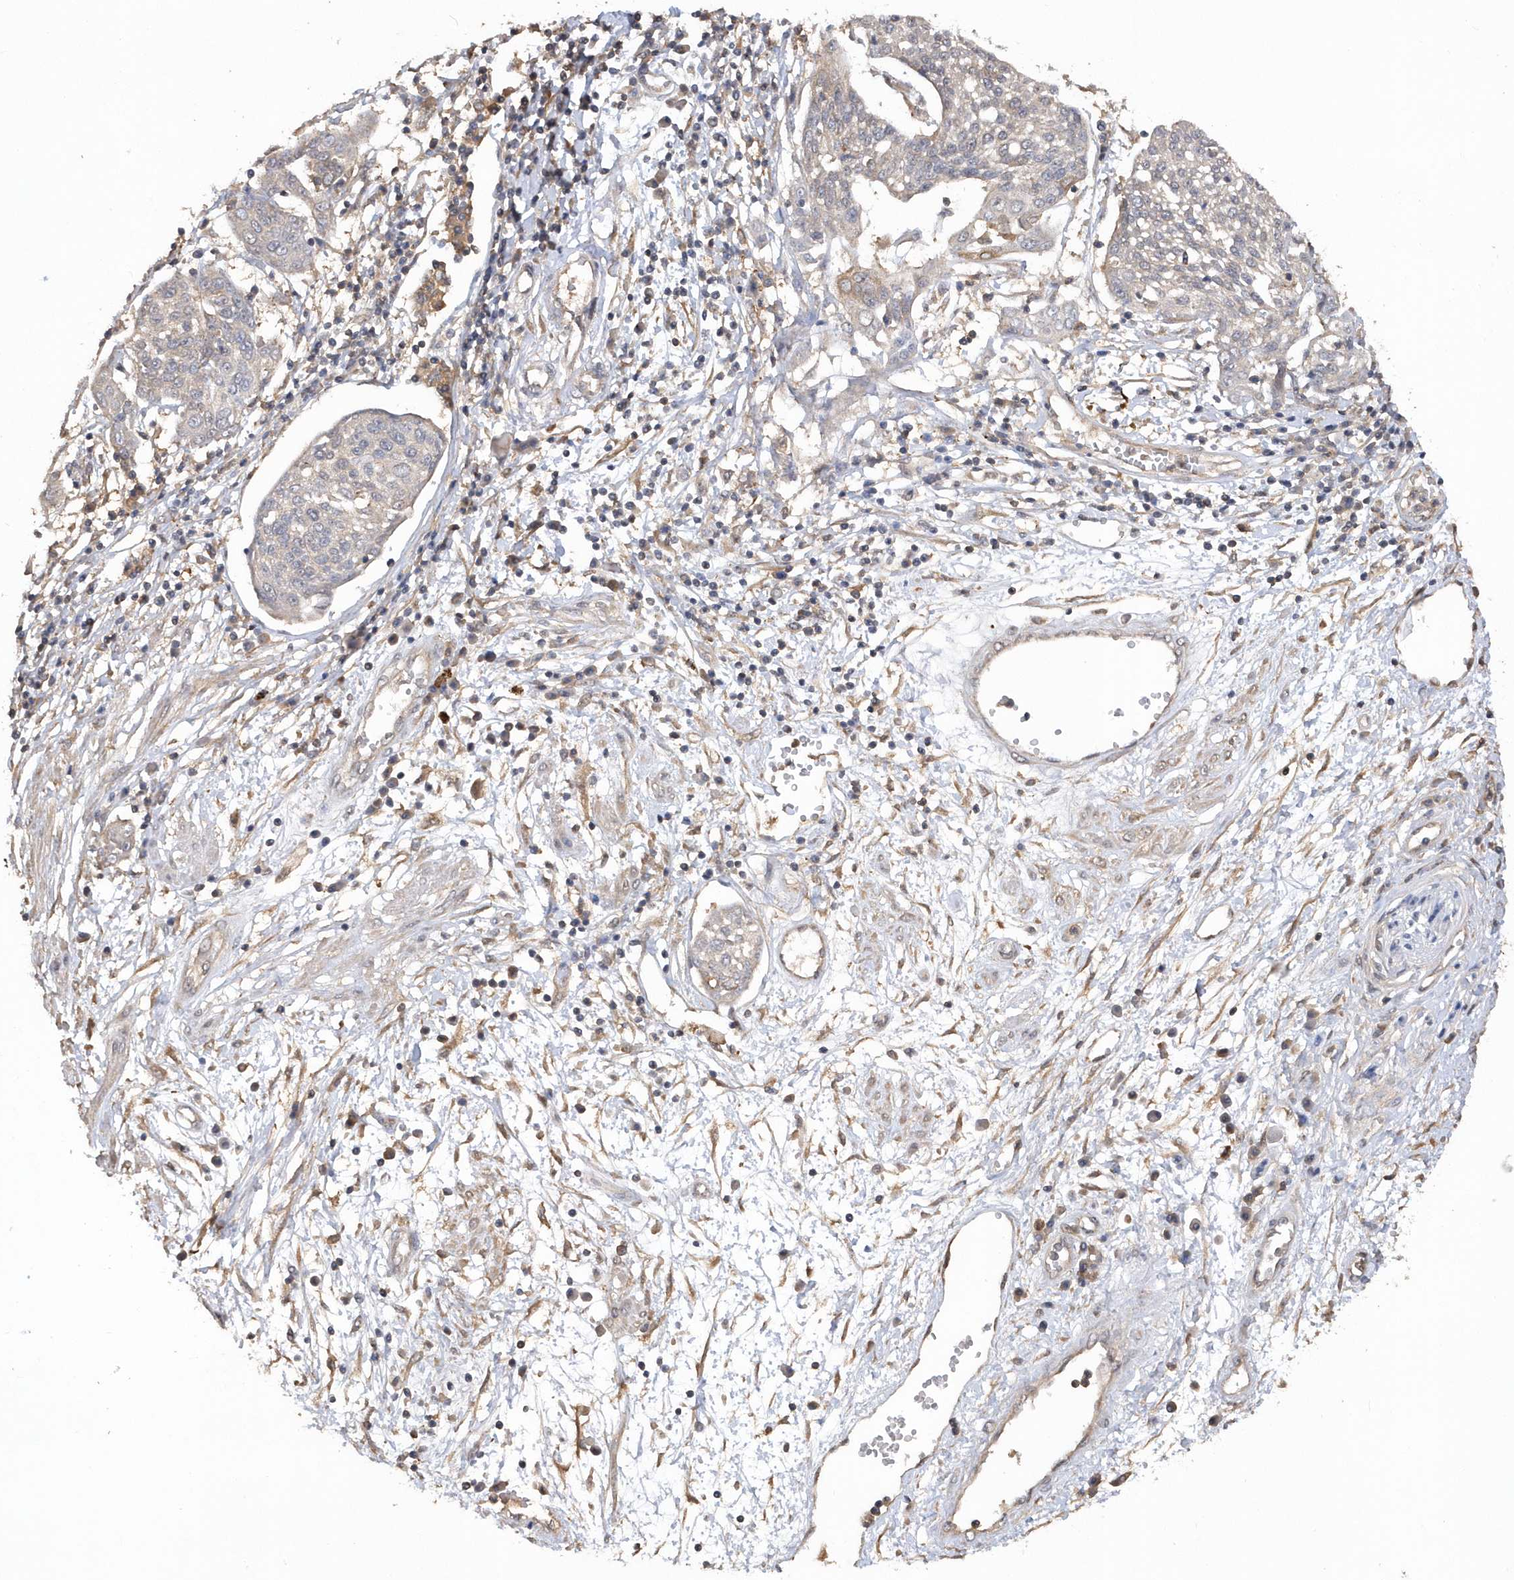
{"staining": {"intensity": "negative", "quantity": "none", "location": "none"}, "tissue": "cervical cancer", "cell_type": "Tumor cells", "image_type": "cancer", "snomed": [{"axis": "morphology", "description": "Squamous cell carcinoma, NOS"}, {"axis": "topography", "description": "Cervix"}], "caption": "Tumor cells are negative for protein expression in human squamous cell carcinoma (cervical). (Stains: DAB immunohistochemistry with hematoxylin counter stain, Microscopy: brightfield microscopy at high magnification).", "gene": "RPE", "patient": {"sex": "female", "age": 34}}